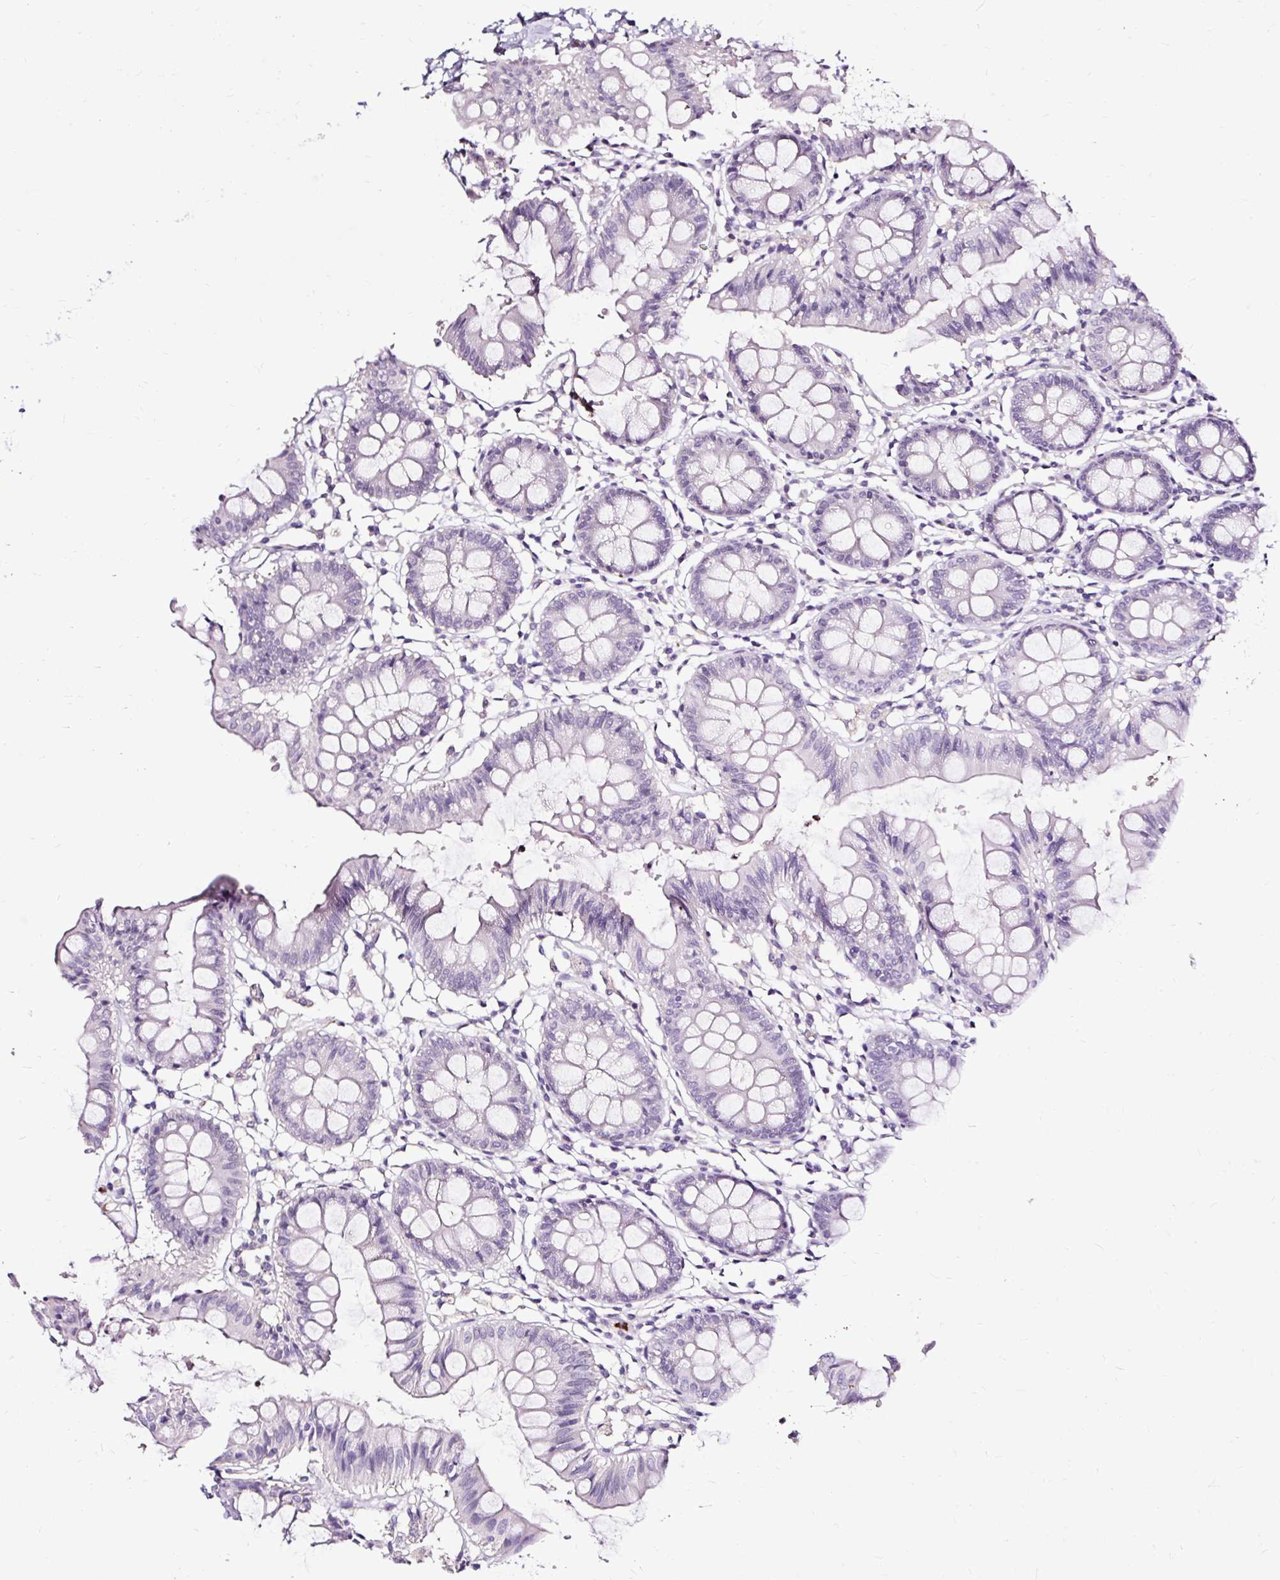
{"staining": {"intensity": "negative", "quantity": "none", "location": "none"}, "tissue": "colon", "cell_type": "Endothelial cells", "image_type": "normal", "snomed": [{"axis": "morphology", "description": "Normal tissue, NOS"}, {"axis": "topography", "description": "Colon"}], "caption": "The photomicrograph displays no significant staining in endothelial cells of colon. (Stains: DAB IHC with hematoxylin counter stain, Microscopy: brightfield microscopy at high magnification).", "gene": "SLC7A8", "patient": {"sex": "female", "age": 84}}